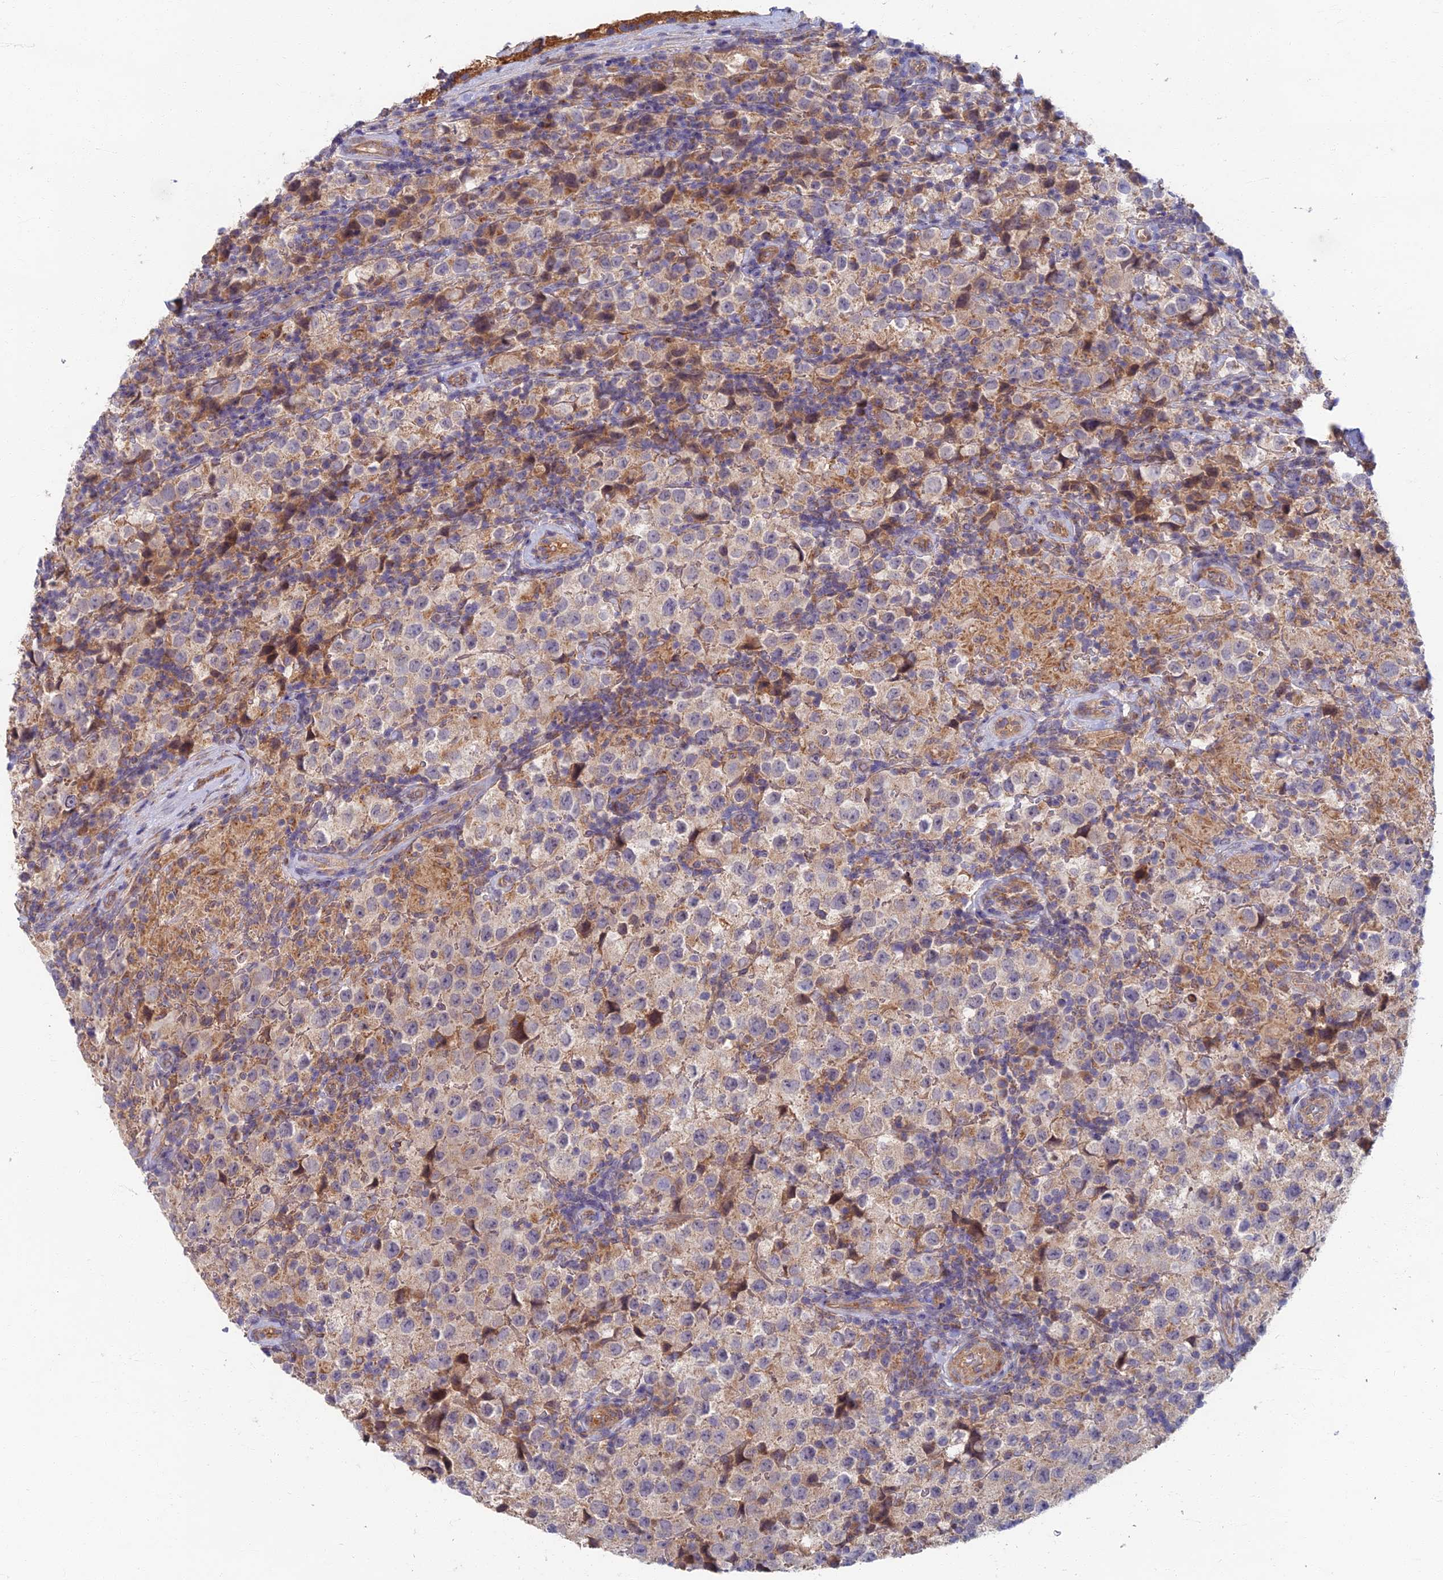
{"staining": {"intensity": "weak", "quantity": "<25%", "location": "cytoplasmic/membranous"}, "tissue": "testis cancer", "cell_type": "Tumor cells", "image_type": "cancer", "snomed": [{"axis": "morphology", "description": "Seminoma, NOS"}, {"axis": "morphology", "description": "Carcinoma, Embryonal, NOS"}, {"axis": "topography", "description": "Testis"}], "caption": "Immunohistochemistry (IHC) image of neoplastic tissue: human embryonal carcinoma (testis) stained with DAB (3,3'-diaminobenzidine) demonstrates no significant protein positivity in tumor cells.", "gene": "SOGA1", "patient": {"sex": "male", "age": 41}}